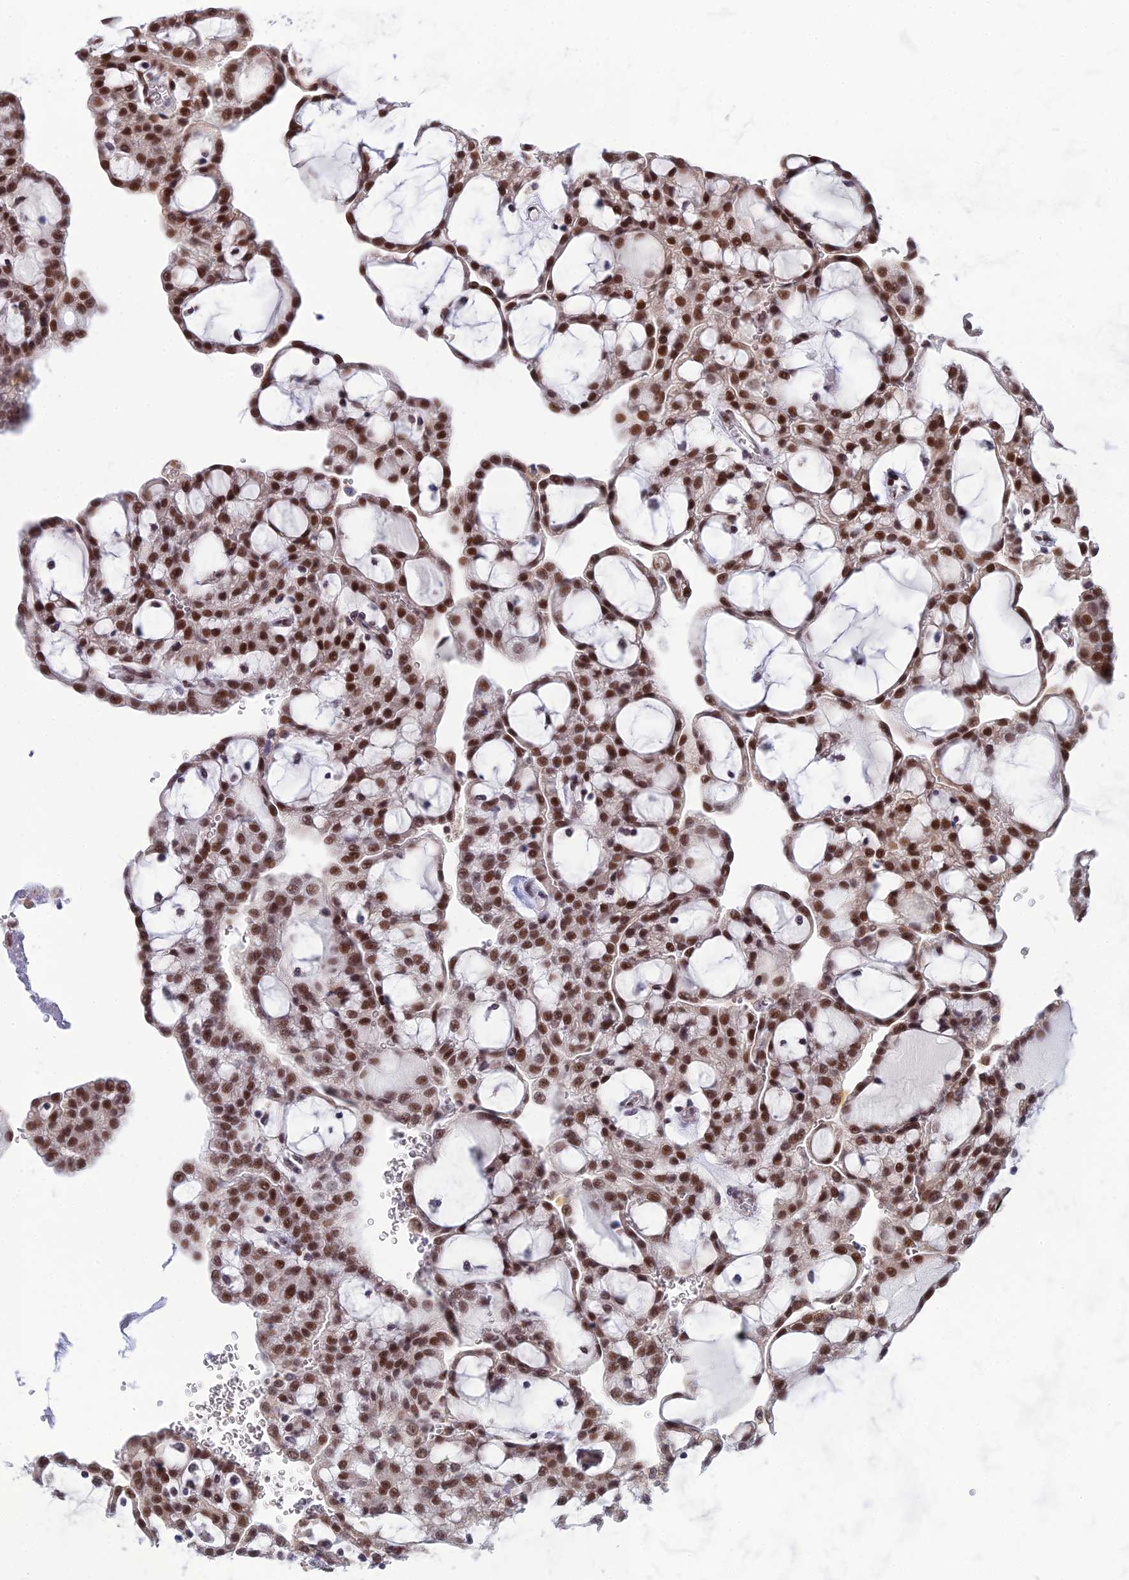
{"staining": {"intensity": "strong", "quantity": ">75%", "location": "nuclear"}, "tissue": "renal cancer", "cell_type": "Tumor cells", "image_type": "cancer", "snomed": [{"axis": "morphology", "description": "Adenocarcinoma, NOS"}, {"axis": "topography", "description": "Kidney"}], "caption": "Protein staining of renal cancer (adenocarcinoma) tissue demonstrates strong nuclear staining in approximately >75% of tumor cells.", "gene": "C2orf49", "patient": {"sex": "male", "age": 63}}